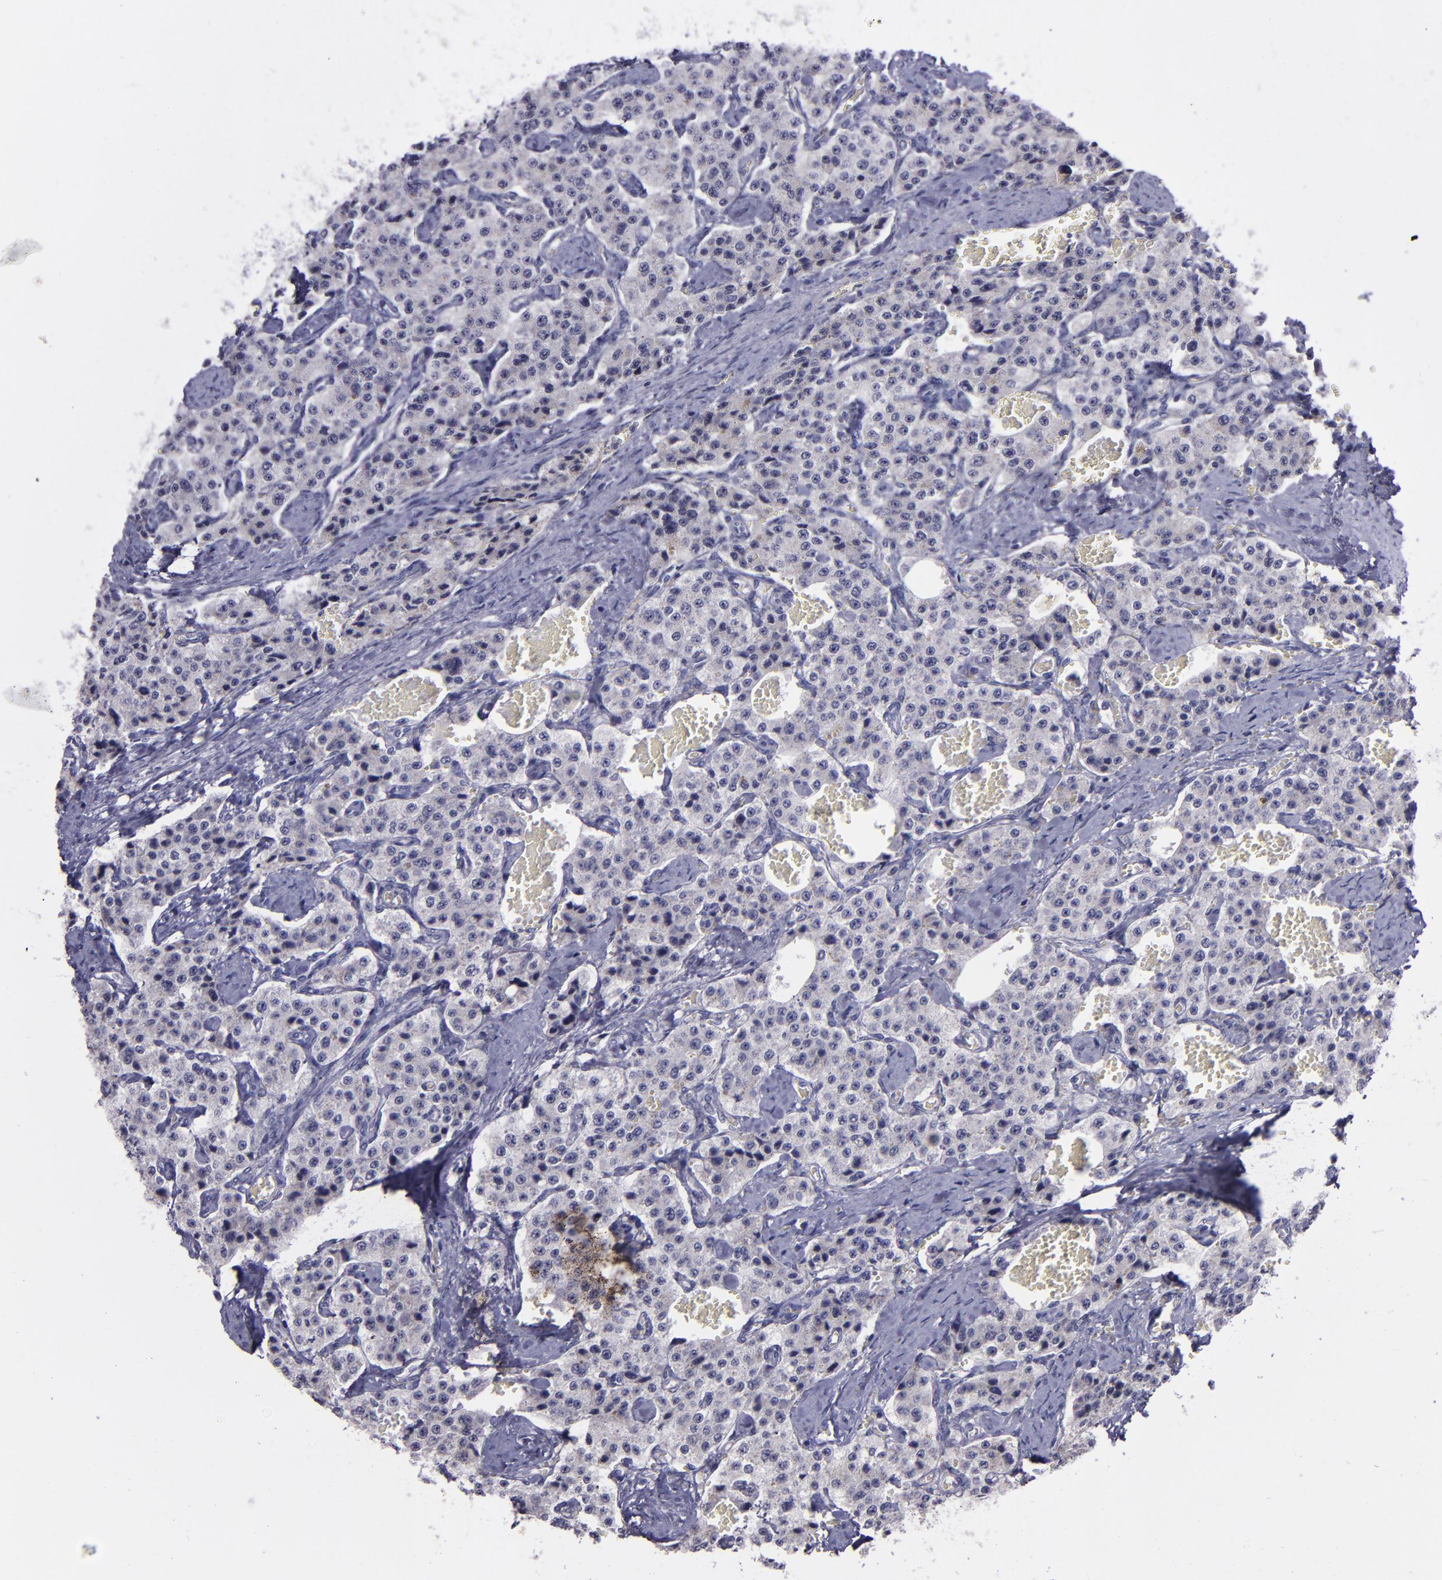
{"staining": {"intensity": "negative", "quantity": "none", "location": "none"}, "tissue": "carcinoid", "cell_type": "Tumor cells", "image_type": "cancer", "snomed": [{"axis": "morphology", "description": "Carcinoid, malignant, NOS"}, {"axis": "topography", "description": "Small intestine"}], "caption": "This is a micrograph of IHC staining of carcinoid, which shows no expression in tumor cells. Nuclei are stained in blue.", "gene": "MASP1", "patient": {"sex": "male", "age": 52}}